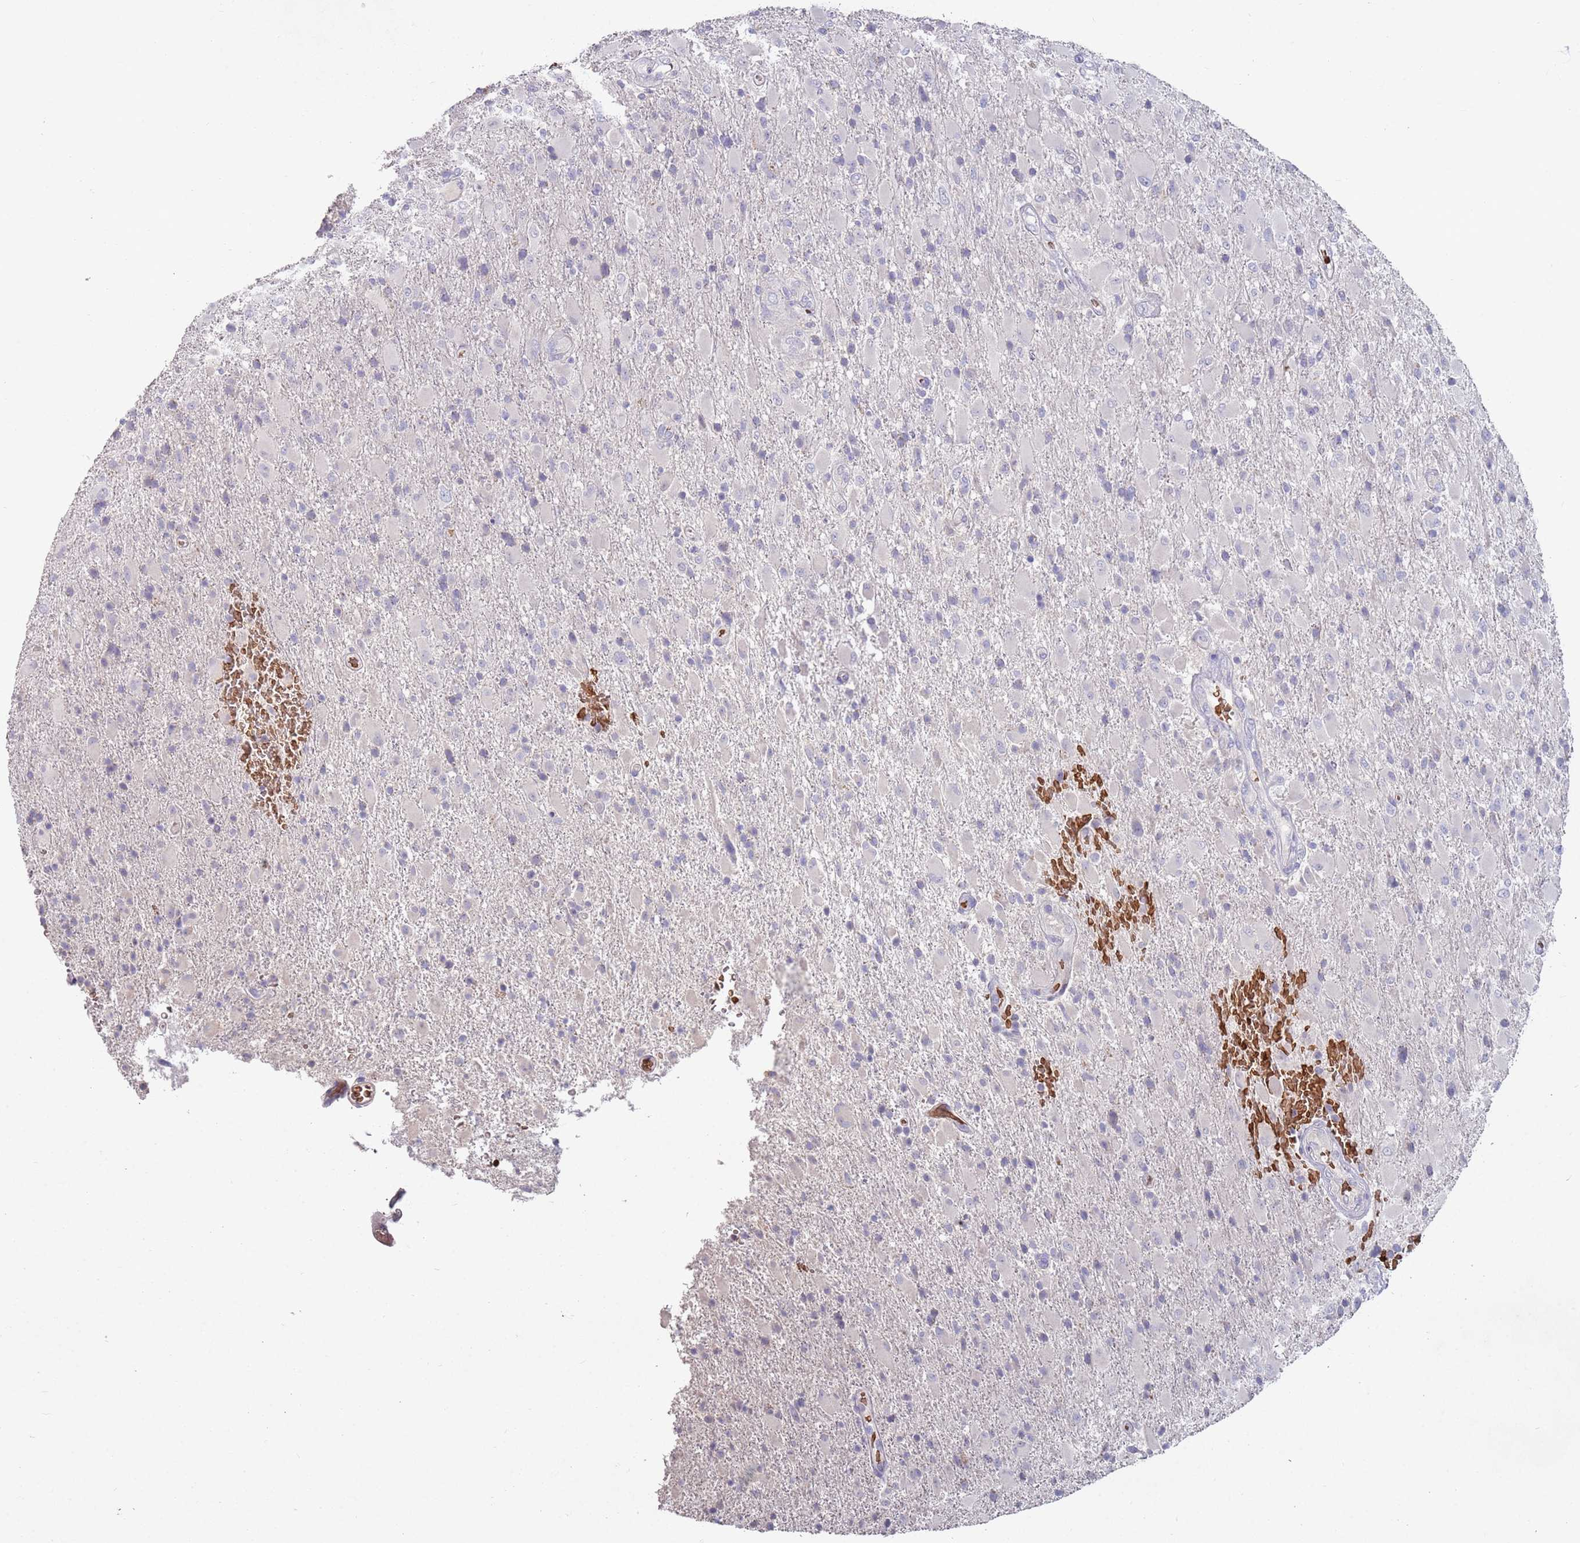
{"staining": {"intensity": "negative", "quantity": "none", "location": "none"}, "tissue": "glioma", "cell_type": "Tumor cells", "image_type": "cancer", "snomed": [{"axis": "morphology", "description": "Glioma, malignant, Low grade"}, {"axis": "topography", "description": "Brain"}], "caption": "There is no significant positivity in tumor cells of low-grade glioma (malignant). The staining was performed using DAB to visualize the protein expression in brown, while the nuclei were stained in blue with hematoxylin (Magnification: 20x).", "gene": "LACC1", "patient": {"sex": "male", "age": 65}}